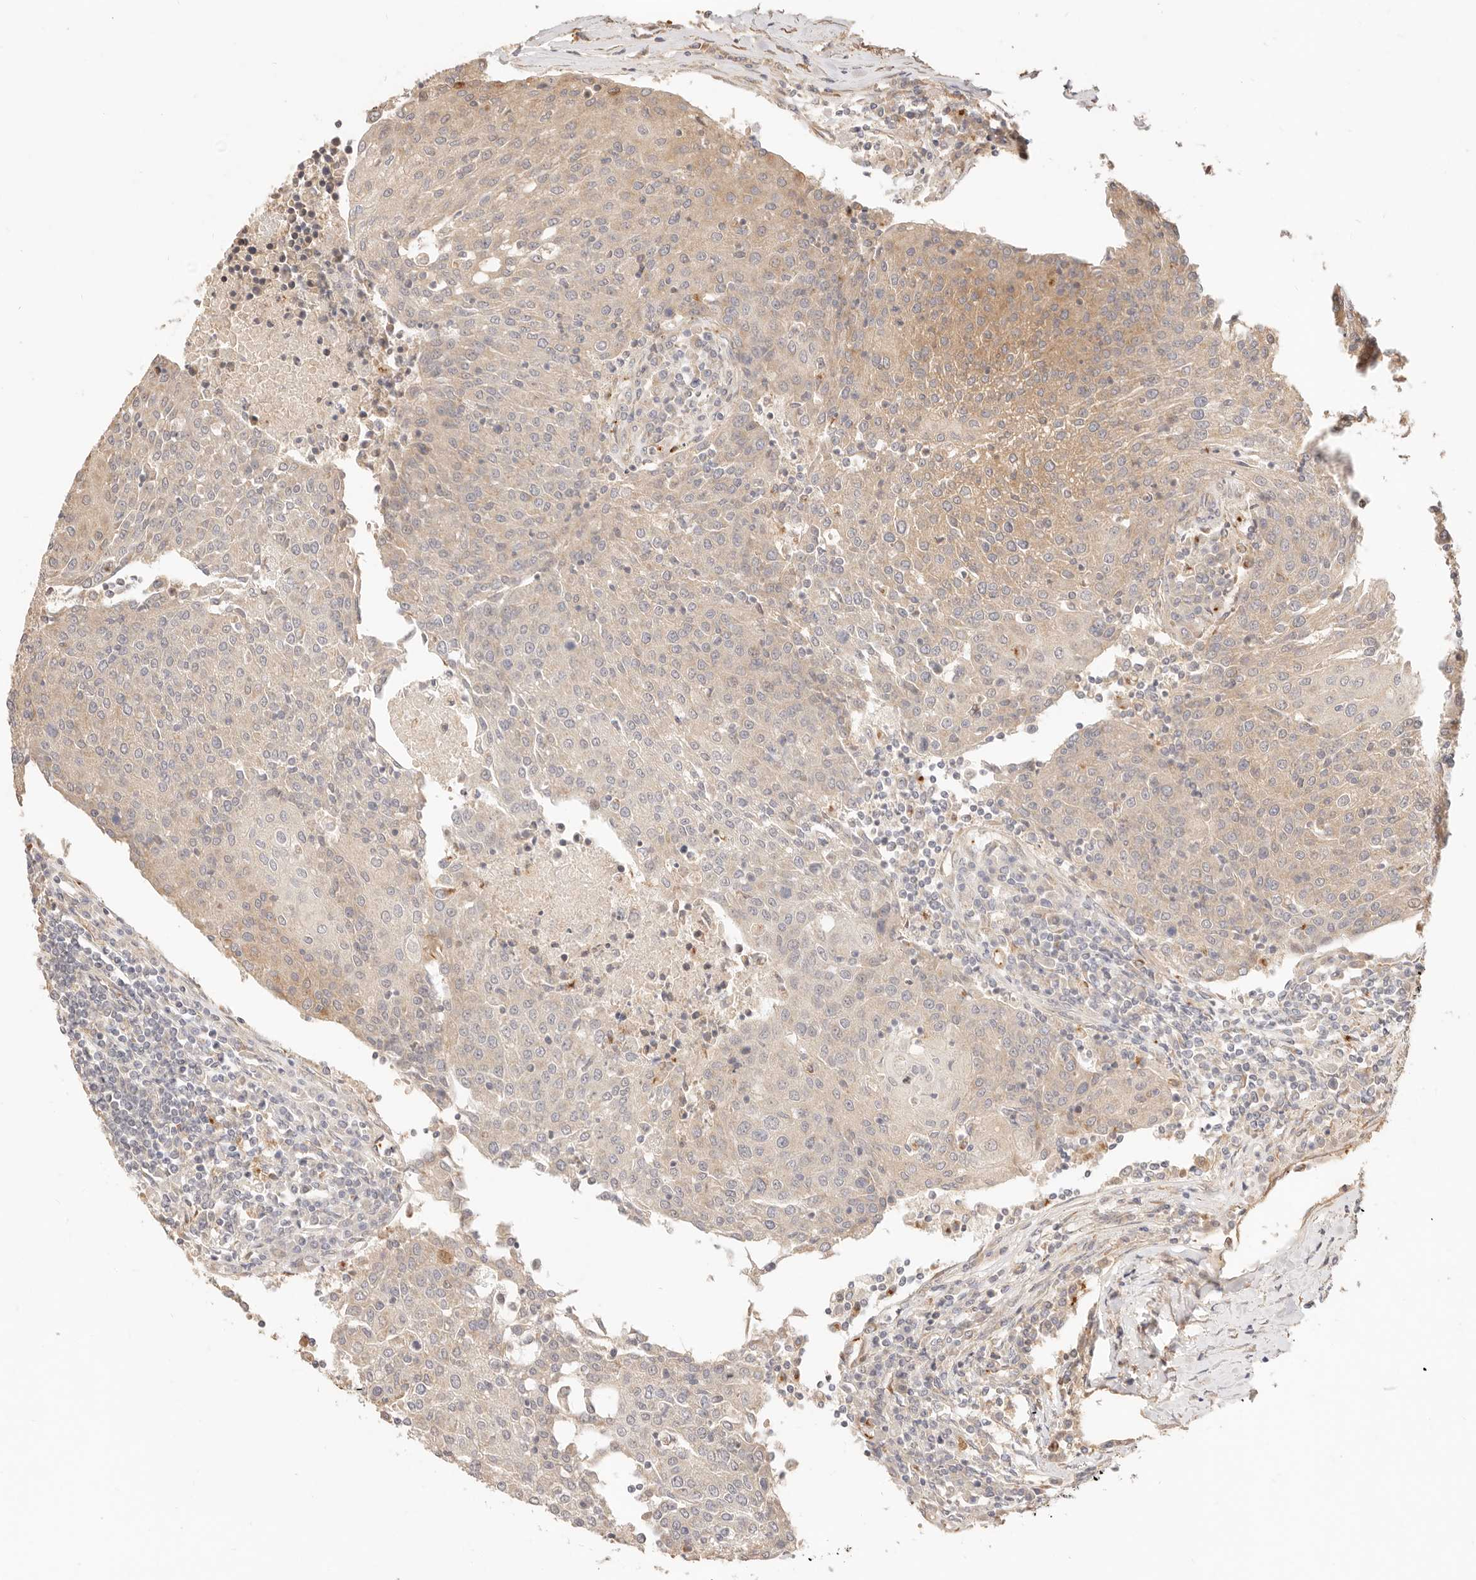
{"staining": {"intensity": "moderate", "quantity": "<25%", "location": "cytoplasmic/membranous"}, "tissue": "urothelial cancer", "cell_type": "Tumor cells", "image_type": "cancer", "snomed": [{"axis": "morphology", "description": "Urothelial carcinoma, High grade"}, {"axis": "topography", "description": "Urinary bladder"}], "caption": "Human urothelial cancer stained for a protein (brown) displays moderate cytoplasmic/membranous positive positivity in approximately <25% of tumor cells.", "gene": "UBXN10", "patient": {"sex": "female", "age": 85}}